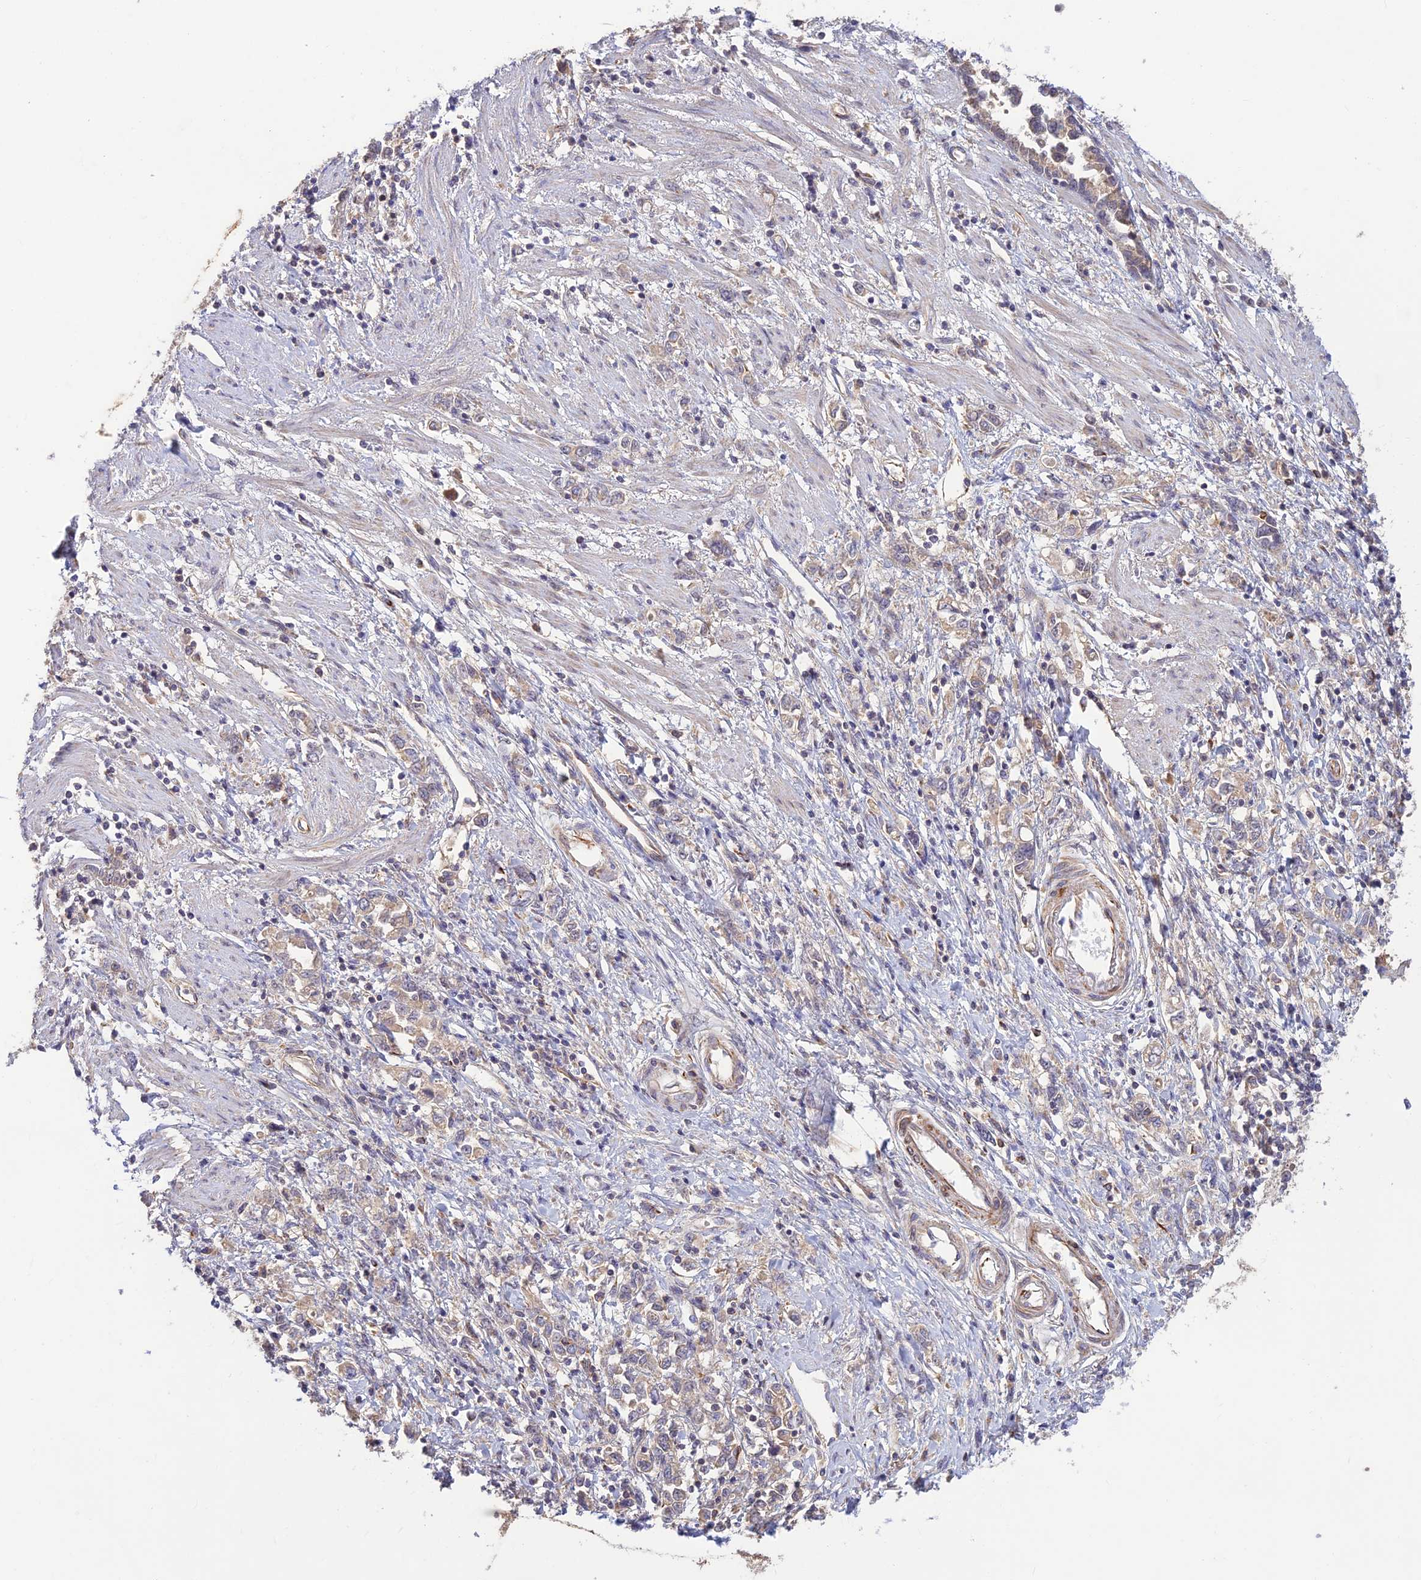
{"staining": {"intensity": "negative", "quantity": "none", "location": "none"}, "tissue": "stomach cancer", "cell_type": "Tumor cells", "image_type": "cancer", "snomed": [{"axis": "morphology", "description": "Adenocarcinoma, NOS"}, {"axis": "topography", "description": "Stomach"}], "caption": "DAB immunohistochemical staining of adenocarcinoma (stomach) displays no significant staining in tumor cells.", "gene": "ST8SIA5", "patient": {"sex": "female", "age": 76}}